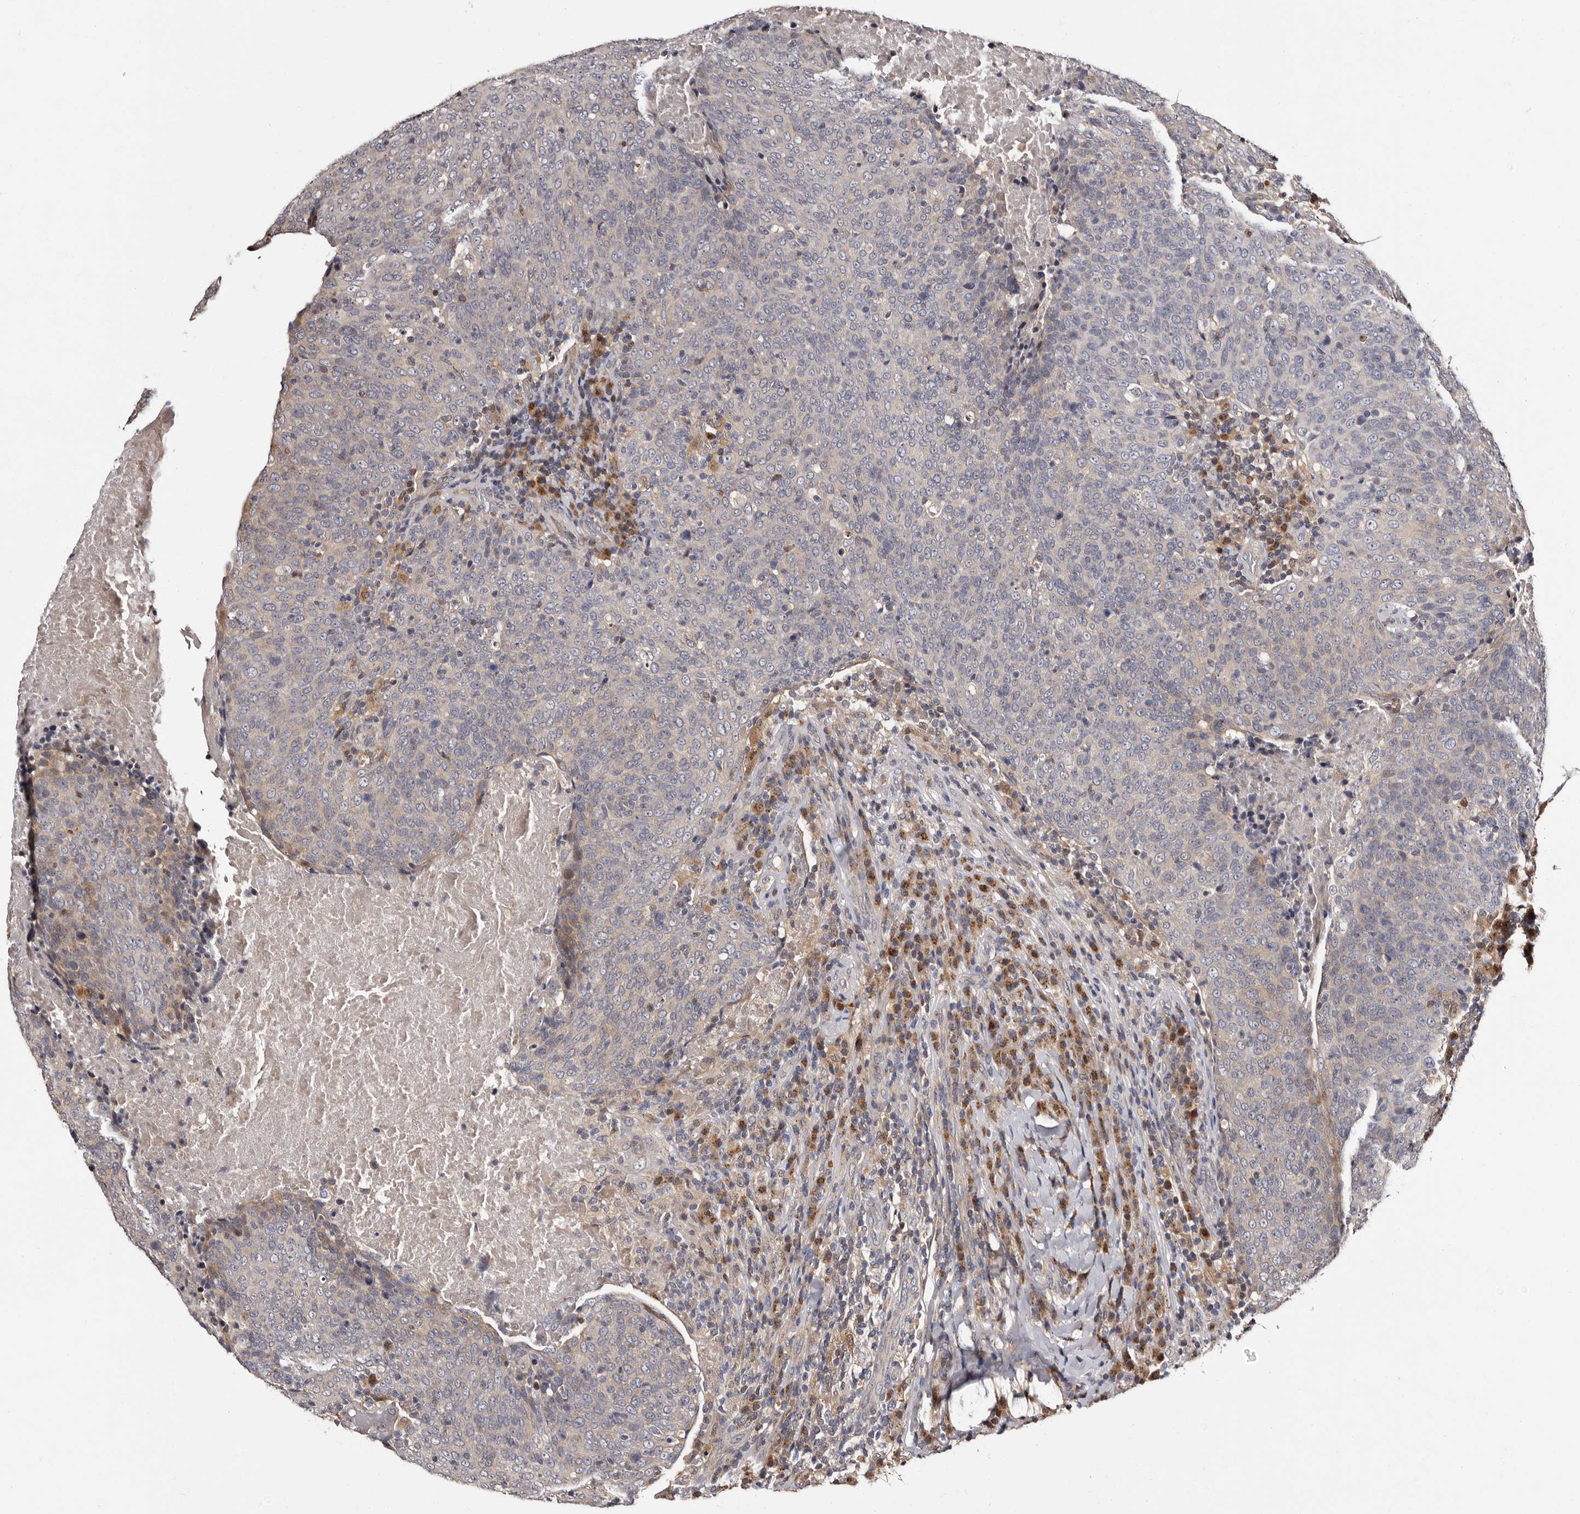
{"staining": {"intensity": "negative", "quantity": "none", "location": "none"}, "tissue": "head and neck cancer", "cell_type": "Tumor cells", "image_type": "cancer", "snomed": [{"axis": "morphology", "description": "Squamous cell carcinoma, NOS"}, {"axis": "morphology", "description": "Squamous cell carcinoma, metastatic, NOS"}, {"axis": "topography", "description": "Lymph node"}, {"axis": "topography", "description": "Head-Neck"}], "caption": "The micrograph displays no staining of tumor cells in head and neck cancer.", "gene": "DNPH1", "patient": {"sex": "male", "age": 62}}